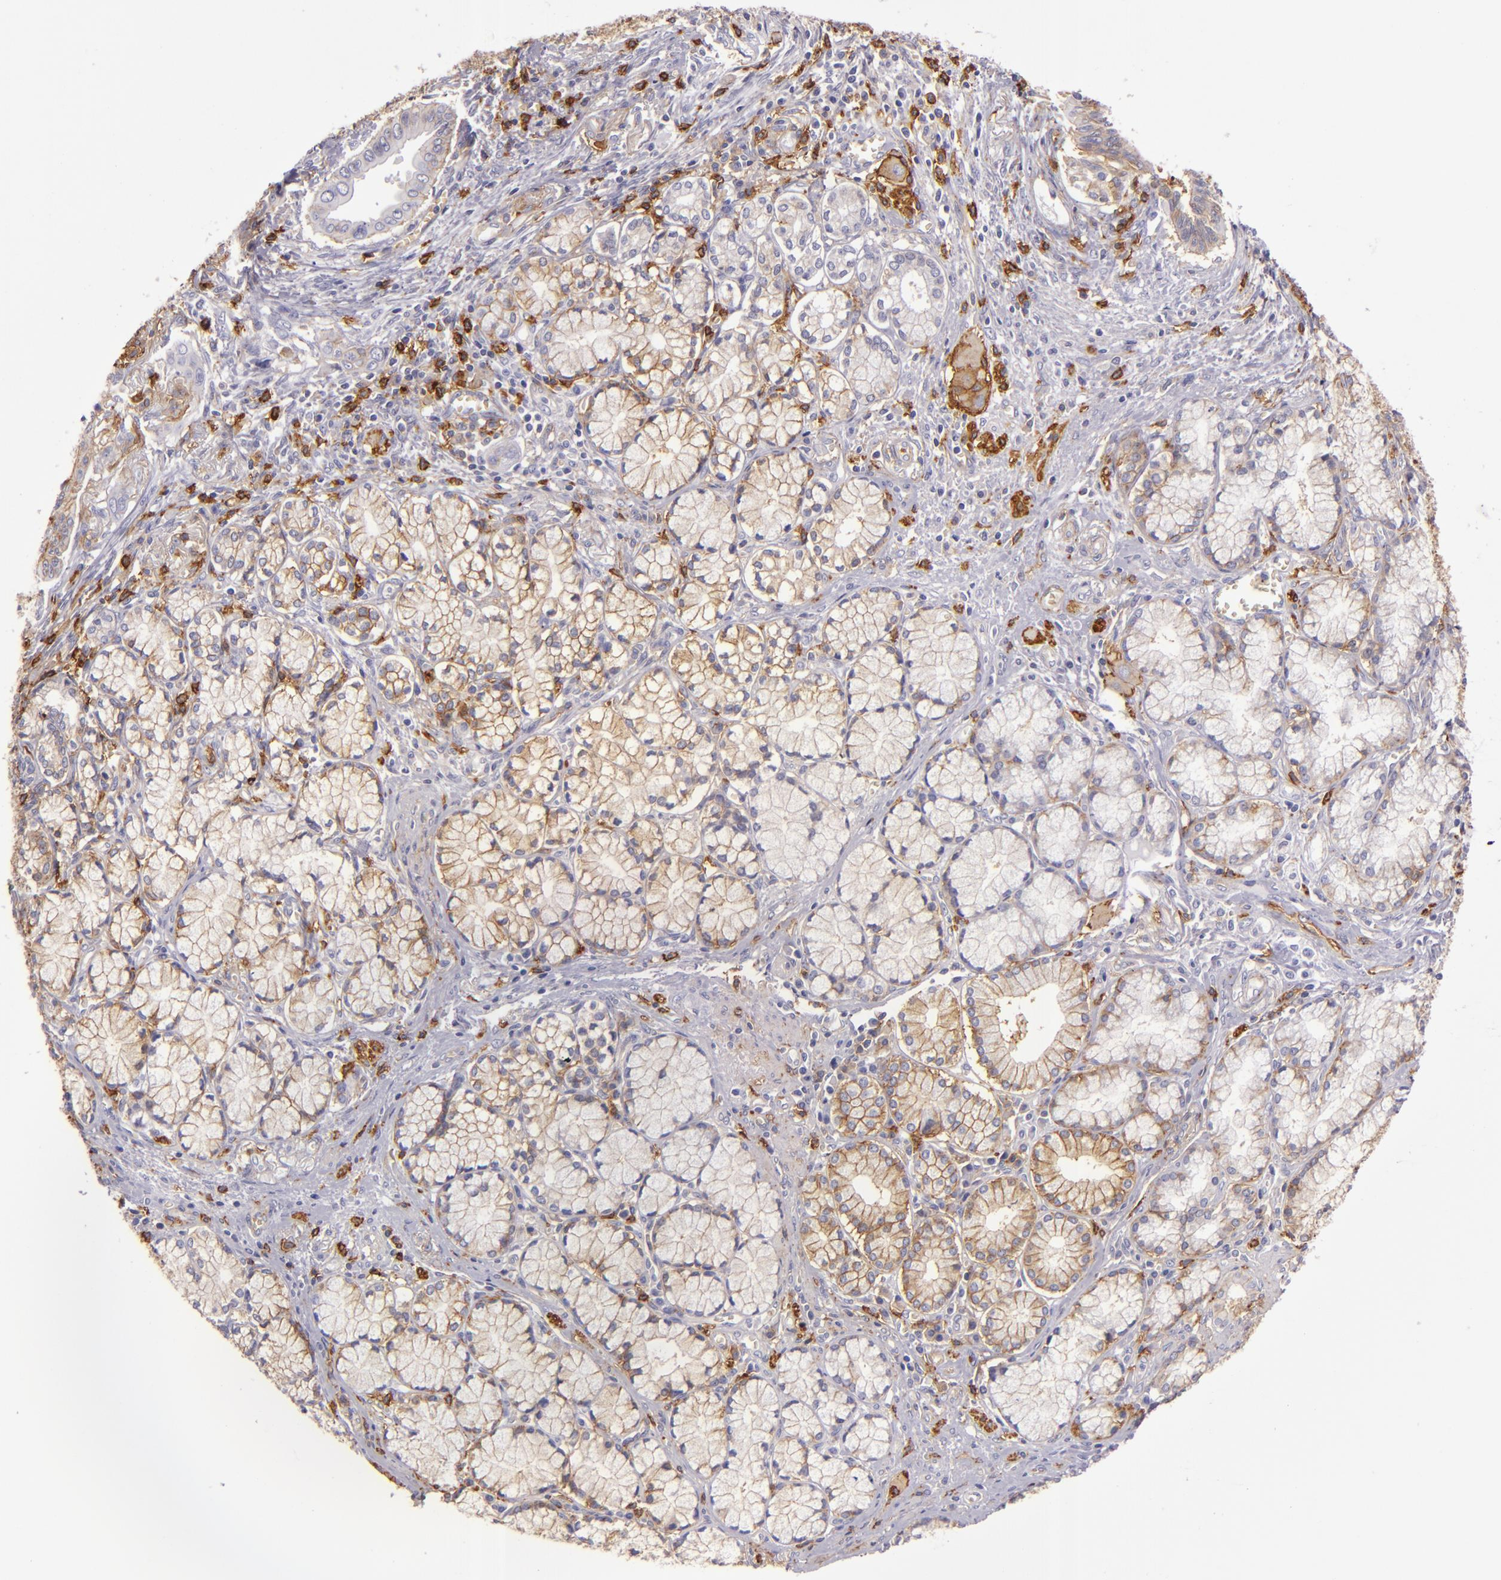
{"staining": {"intensity": "weak", "quantity": ">75%", "location": "cytoplasmic/membranous"}, "tissue": "pancreatic cancer", "cell_type": "Tumor cells", "image_type": "cancer", "snomed": [{"axis": "morphology", "description": "Adenocarcinoma, NOS"}, {"axis": "topography", "description": "Pancreas"}], "caption": "A low amount of weak cytoplasmic/membranous staining is identified in about >75% of tumor cells in pancreatic cancer tissue.", "gene": "CD9", "patient": {"sex": "male", "age": 77}}